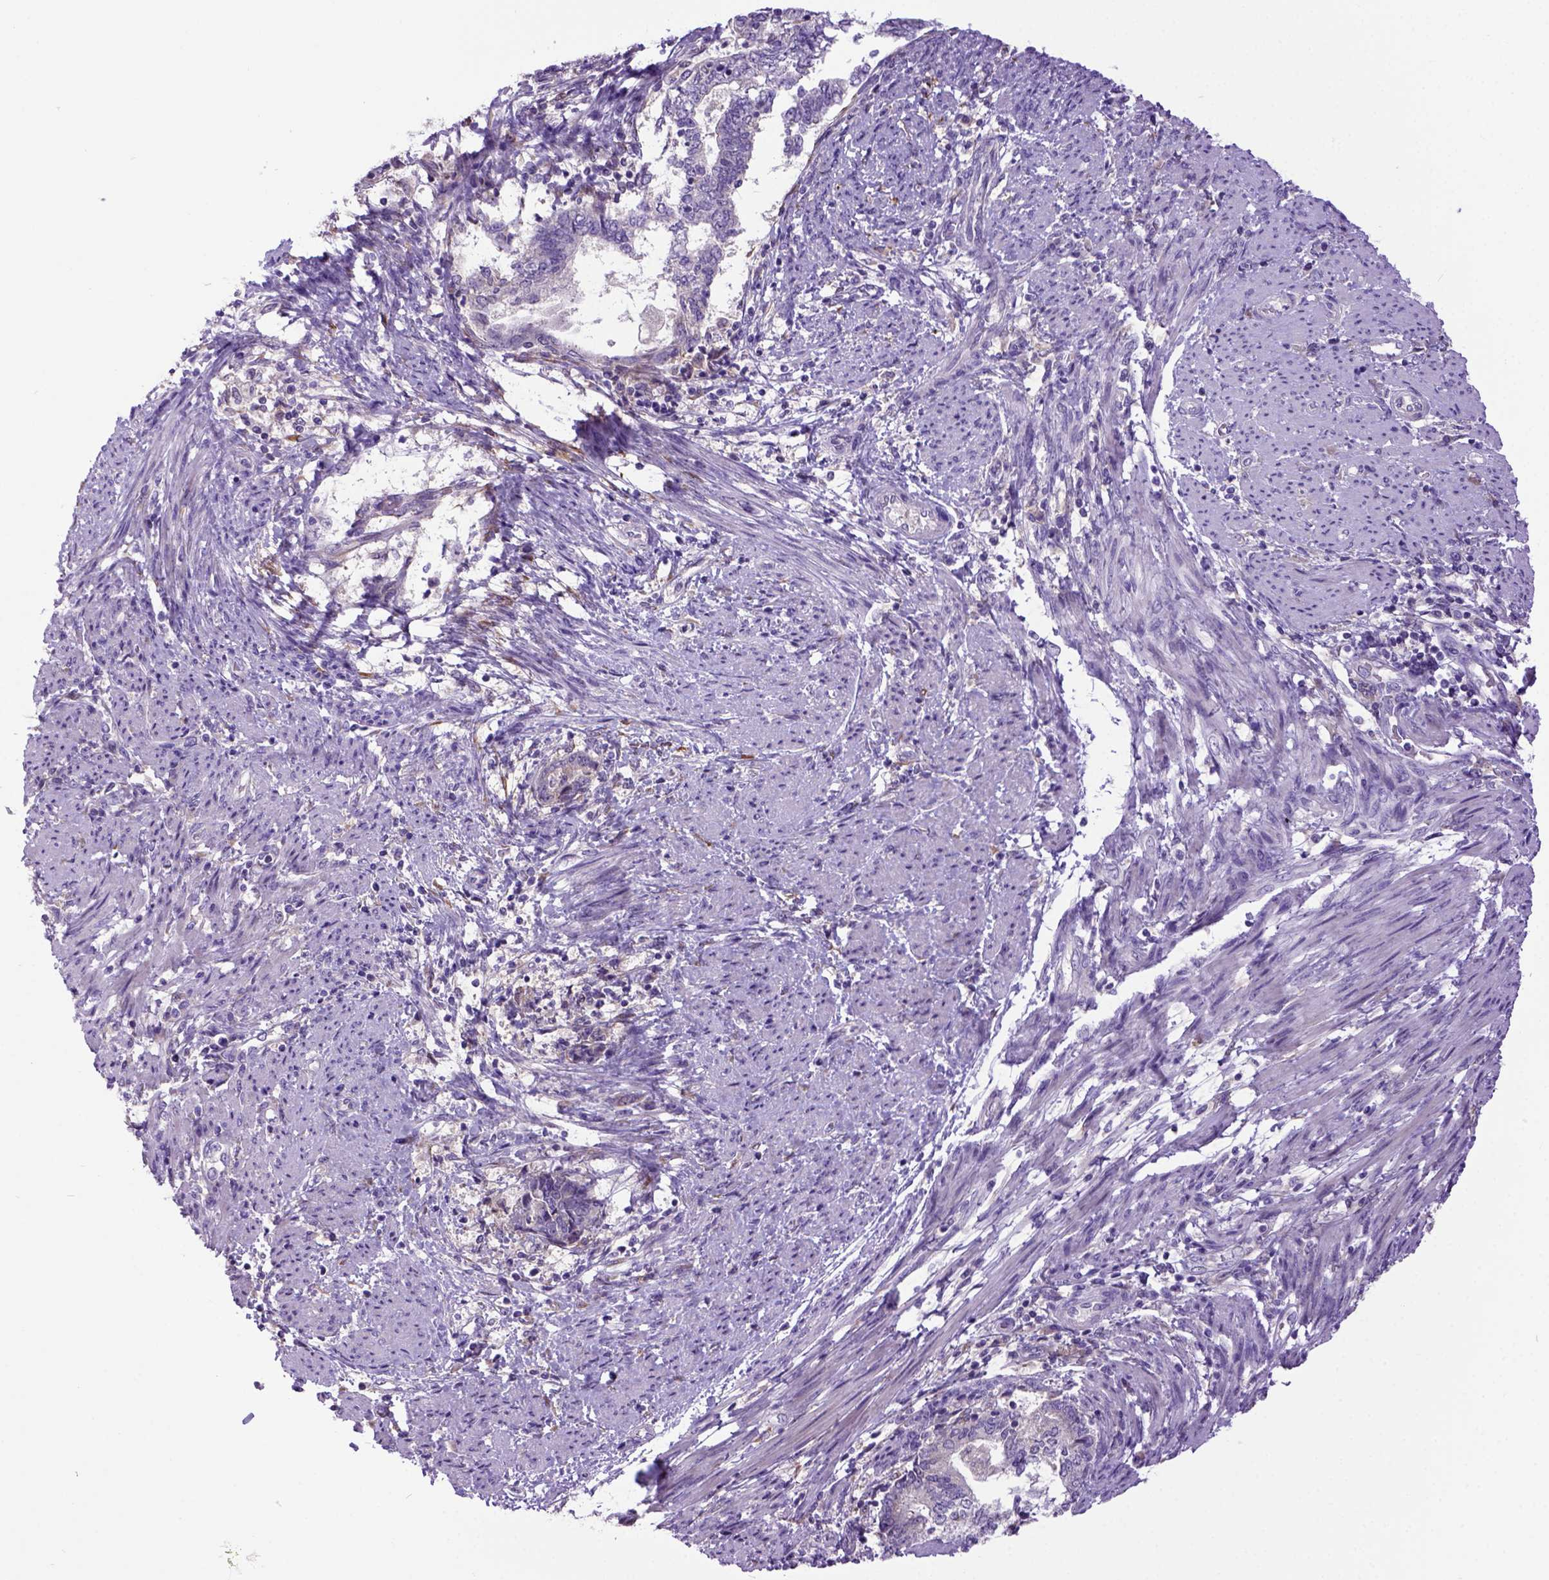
{"staining": {"intensity": "negative", "quantity": "none", "location": "none"}, "tissue": "endometrial cancer", "cell_type": "Tumor cells", "image_type": "cancer", "snomed": [{"axis": "morphology", "description": "Adenocarcinoma, NOS"}, {"axis": "topography", "description": "Endometrium"}], "caption": "Endometrial adenocarcinoma stained for a protein using immunohistochemistry exhibits no staining tumor cells.", "gene": "NEK5", "patient": {"sex": "female", "age": 65}}